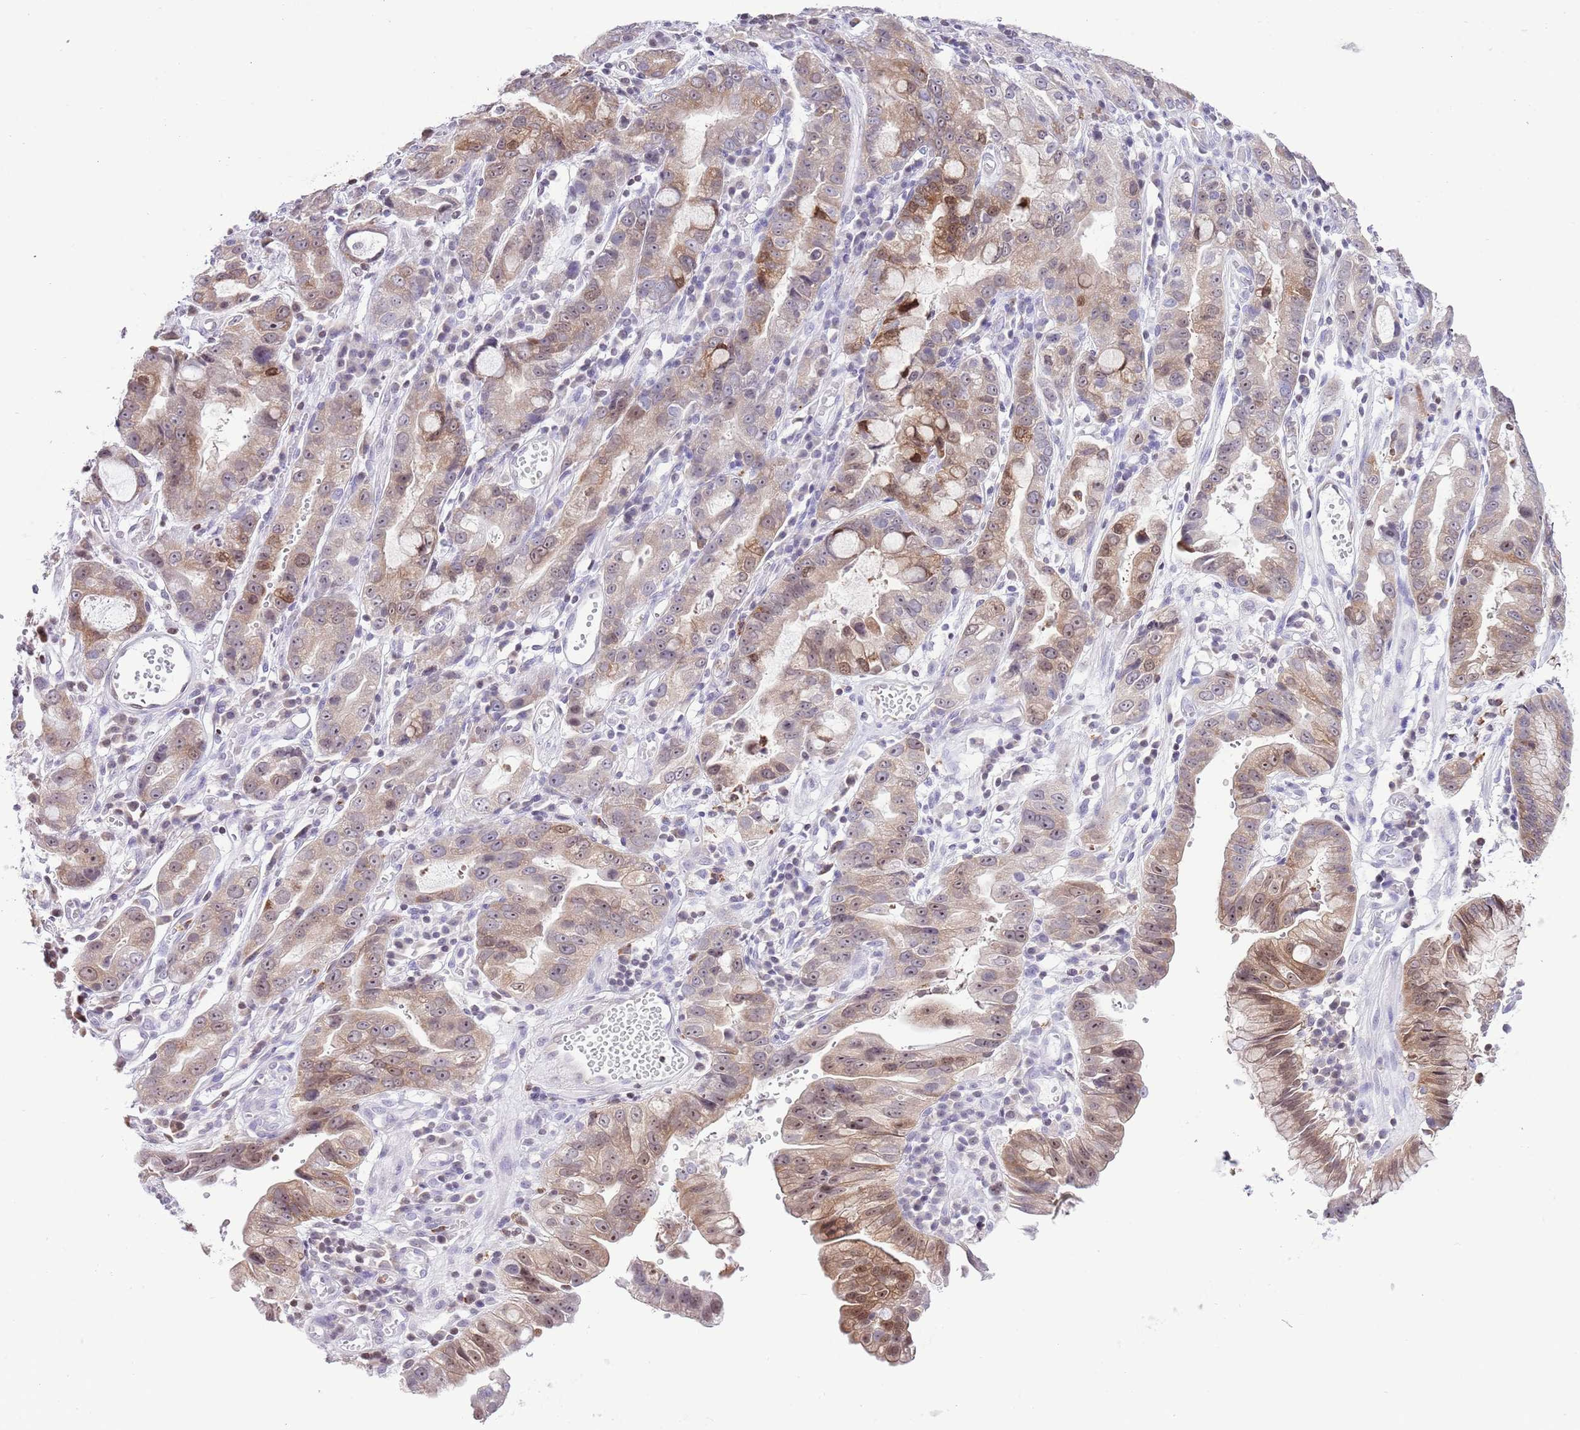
{"staining": {"intensity": "moderate", "quantity": "25%-75%", "location": "cytoplasmic/membranous,nuclear"}, "tissue": "stomach cancer", "cell_type": "Tumor cells", "image_type": "cancer", "snomed": [{"axis": "morphology", "description": "Adenocarcinoma, NOS"}, {"axis": "topography", "description": "Stomach"}], "caption": "An immunohistochemistry image of tumor tissue is shown. Protein staining in brown highlights moderate cytoplasmic/membranous and nuclear positivity in adenocarcinoma (stomach) within tumor cells. (DAB IHC with brightfield microscopy, high magnification).", "gene": "PRR15", "patient": {"sex": "male", "age": 55}}